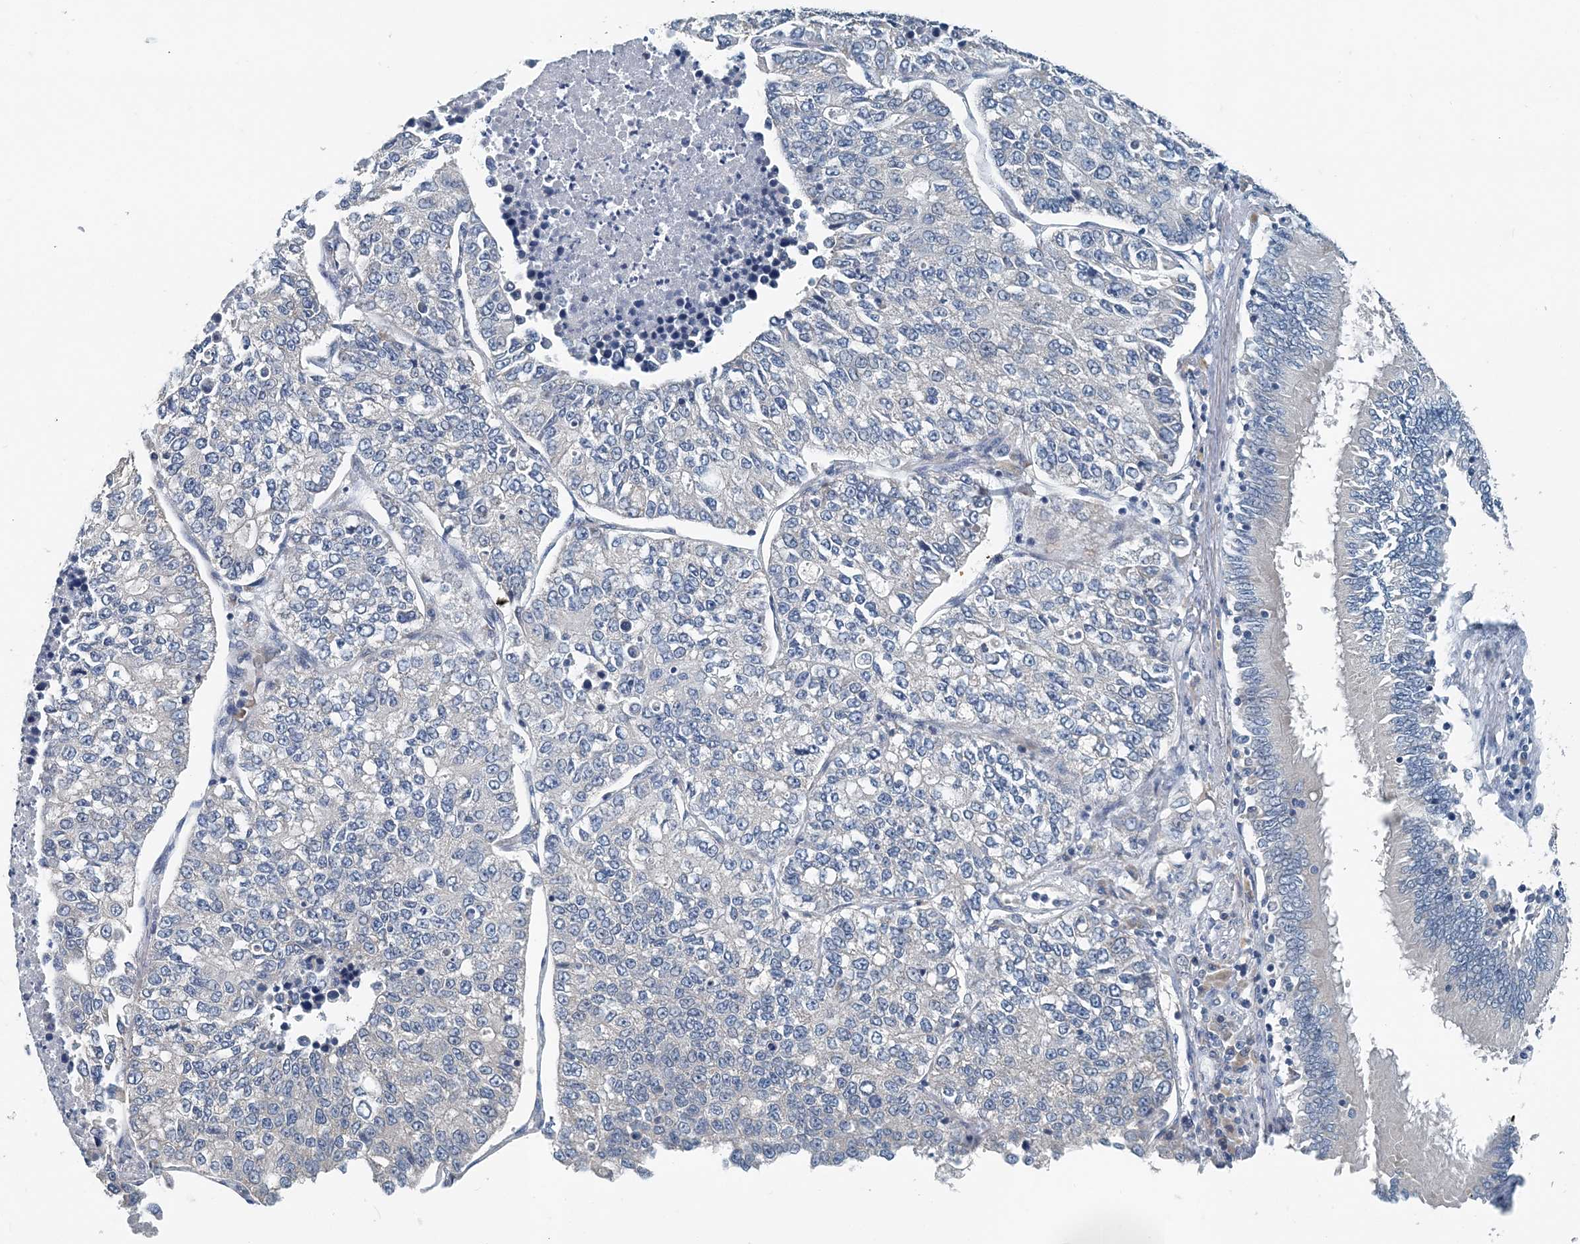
{"staining": {"intensity": "negative", "quantity": "none", "location": "none"}, "tissue": "lung cancer", "cell_type": "Tumor cells", "image_type": "cancer", "snomed": [{"axis": "morphology", "description": "Adenocarcinoma, NOS"}, {"axis": "topography", "description": "Lung"}], "caption": "Lung cancer was stained to show a protein in brown. There is no significant positivity in tumor cells.", "gene": "EEF1A2", "patient": {"sex": "male", "age": 49}}